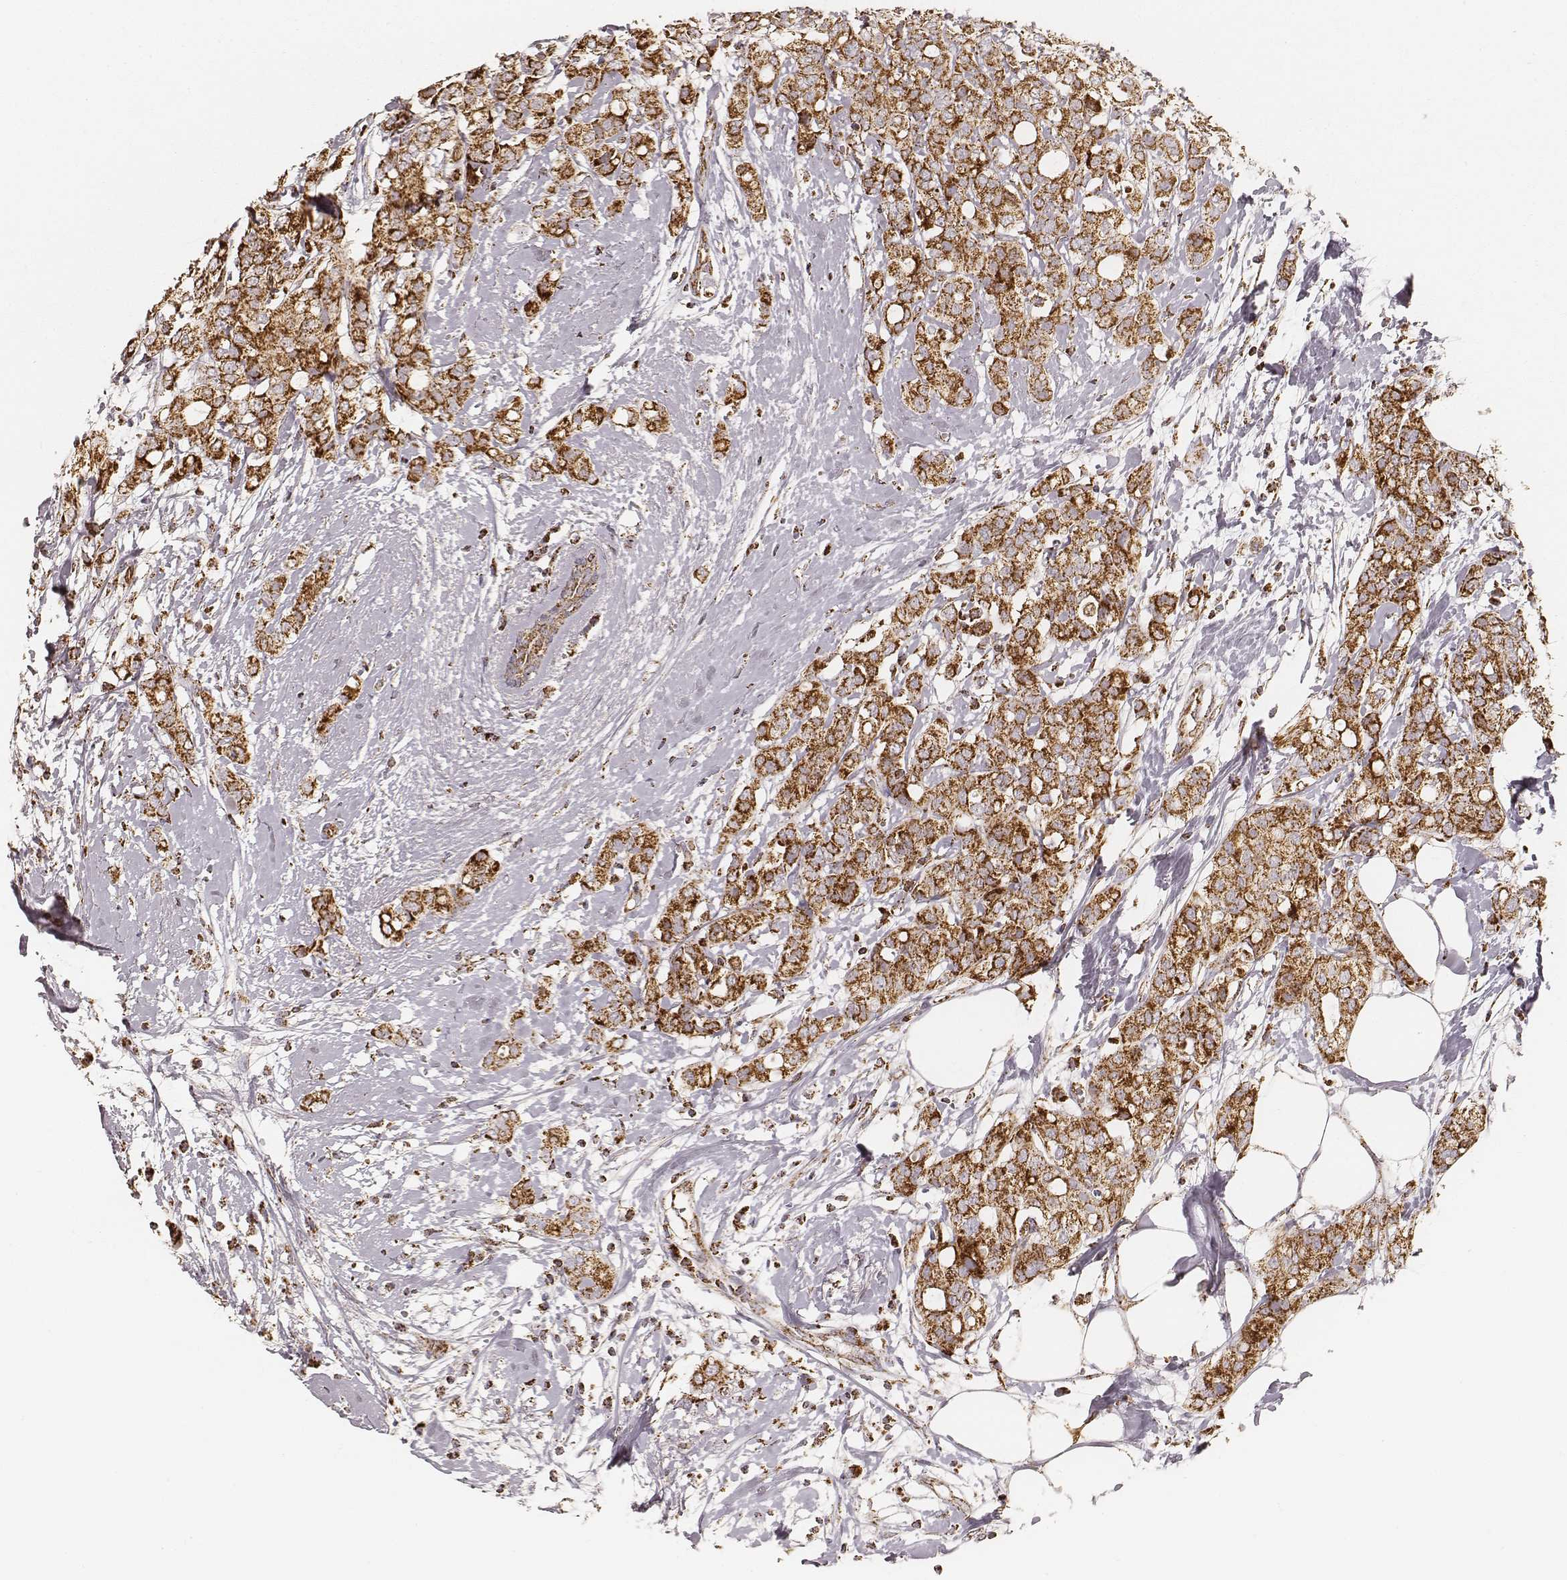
{"staining": {"intensity": "strong", "quantity": ">75%", "location": "cytoplasmic/membranous"}, "tissue": "breast cancer", "cell_type": "Tumor cells", "image_type": "cancer", "snomed": [{"axis": "morphology", "description": "Duct carcinoma"}, {"axis": "topography", "description": "Breast"}], "caption": "An image of infiltrating ductal carcinoma (breast) stained for a protein demonstrates strong cytoplasmic/membranous brown staining in tumor cells.", "gene": "CS", "patient": {"sex": "female", "age": 40}}